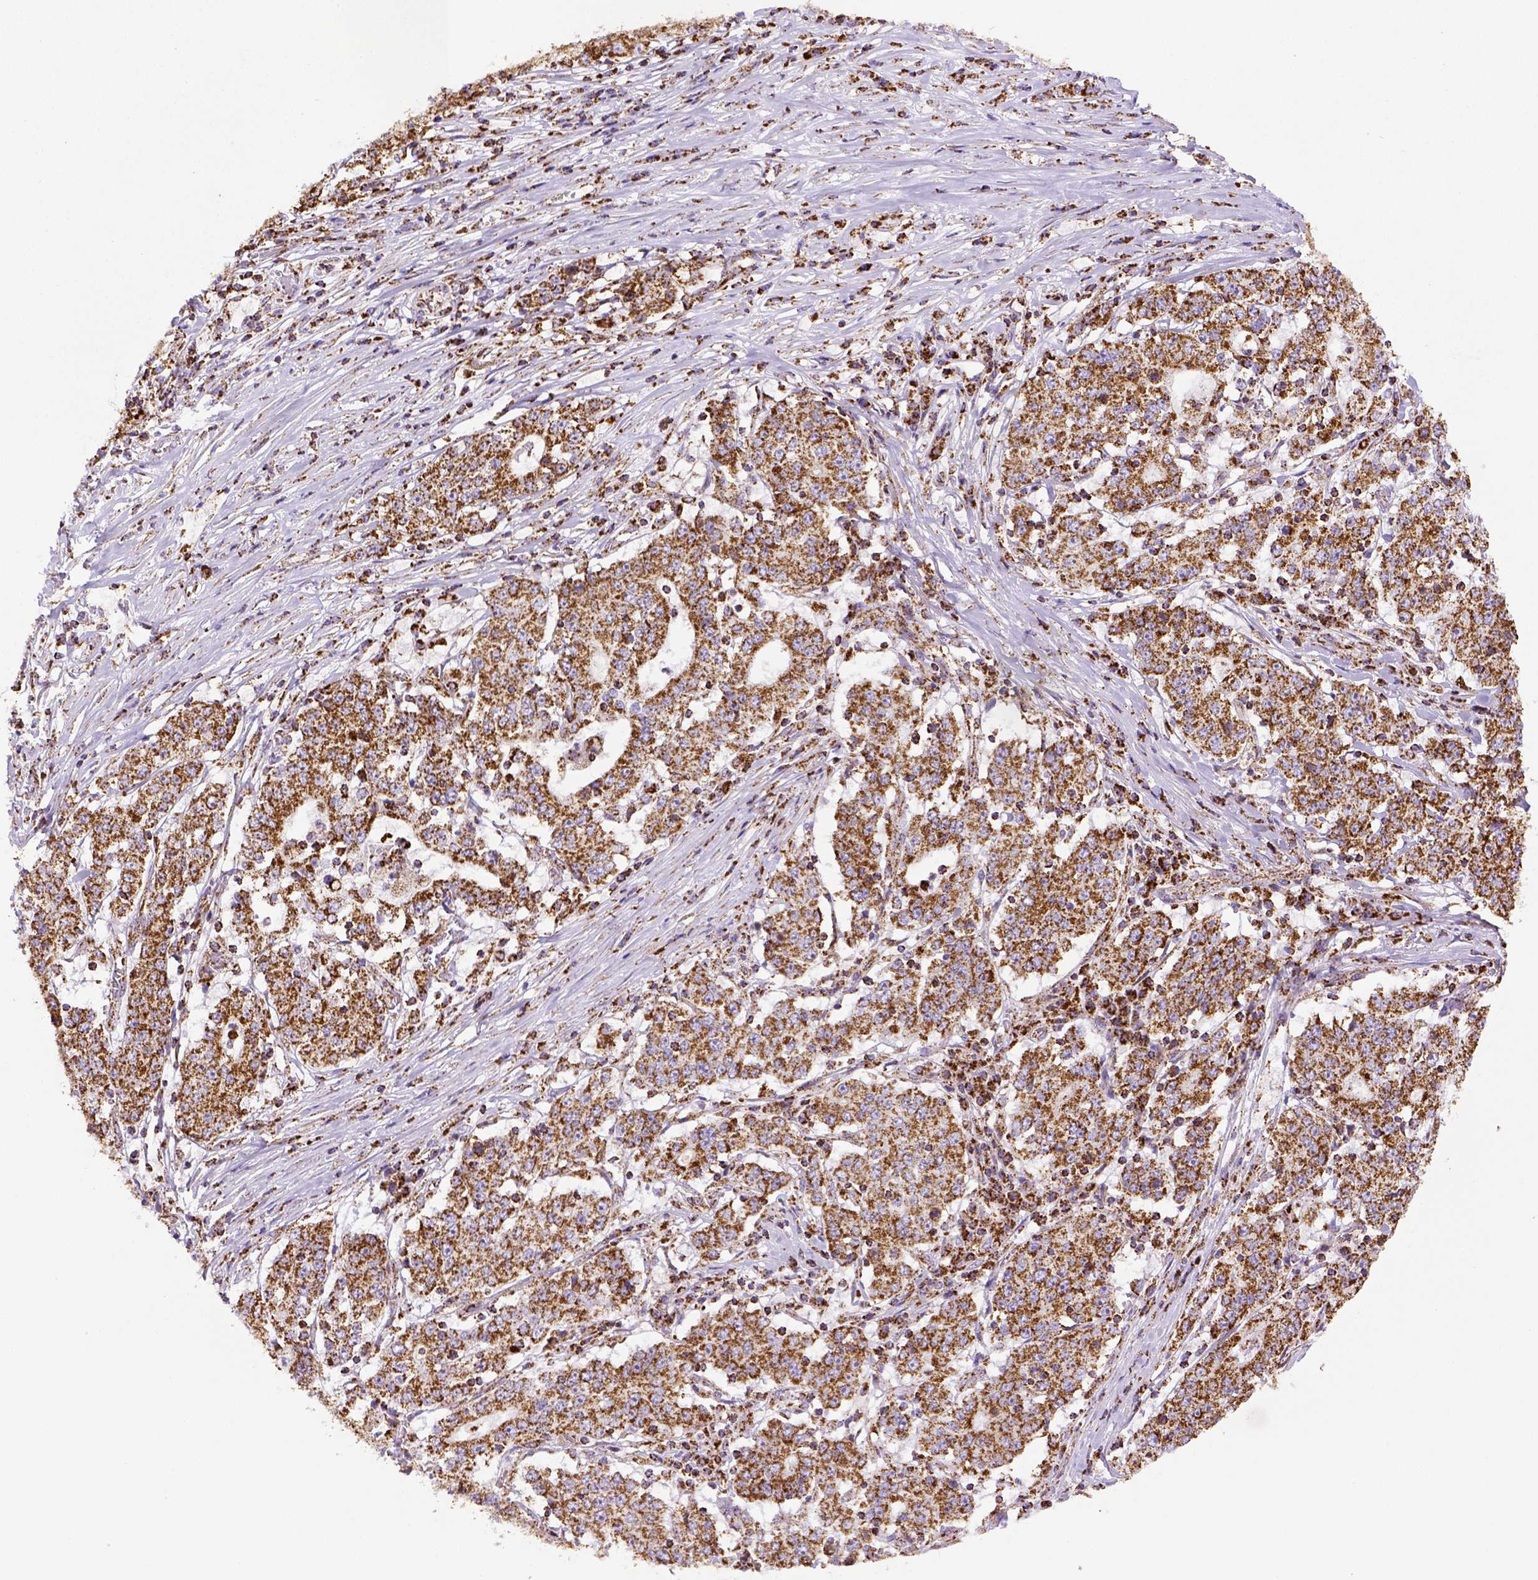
{"staining": {"intensity": "moderate", "quantity": ">75%", "location": "cytoplasmic/membranous"}, "tissue": "stomach cancer", "cell_type": "Tumor cells", "image_type": "cancer", "snomed": [{"axis": "morphology", "description": "Adenocarcinoma, NOS"}, {"axis": "topography", "description": "Stomach"}], "caption": "Human adenocarcinoma (stomach) stained with a brown dye displays moderate cytoplasmic/membranous positive staining in approximately >75% of tumor cells.", "gene": "MT-CO1", "patient": {"sex": "male", "age": 59}}